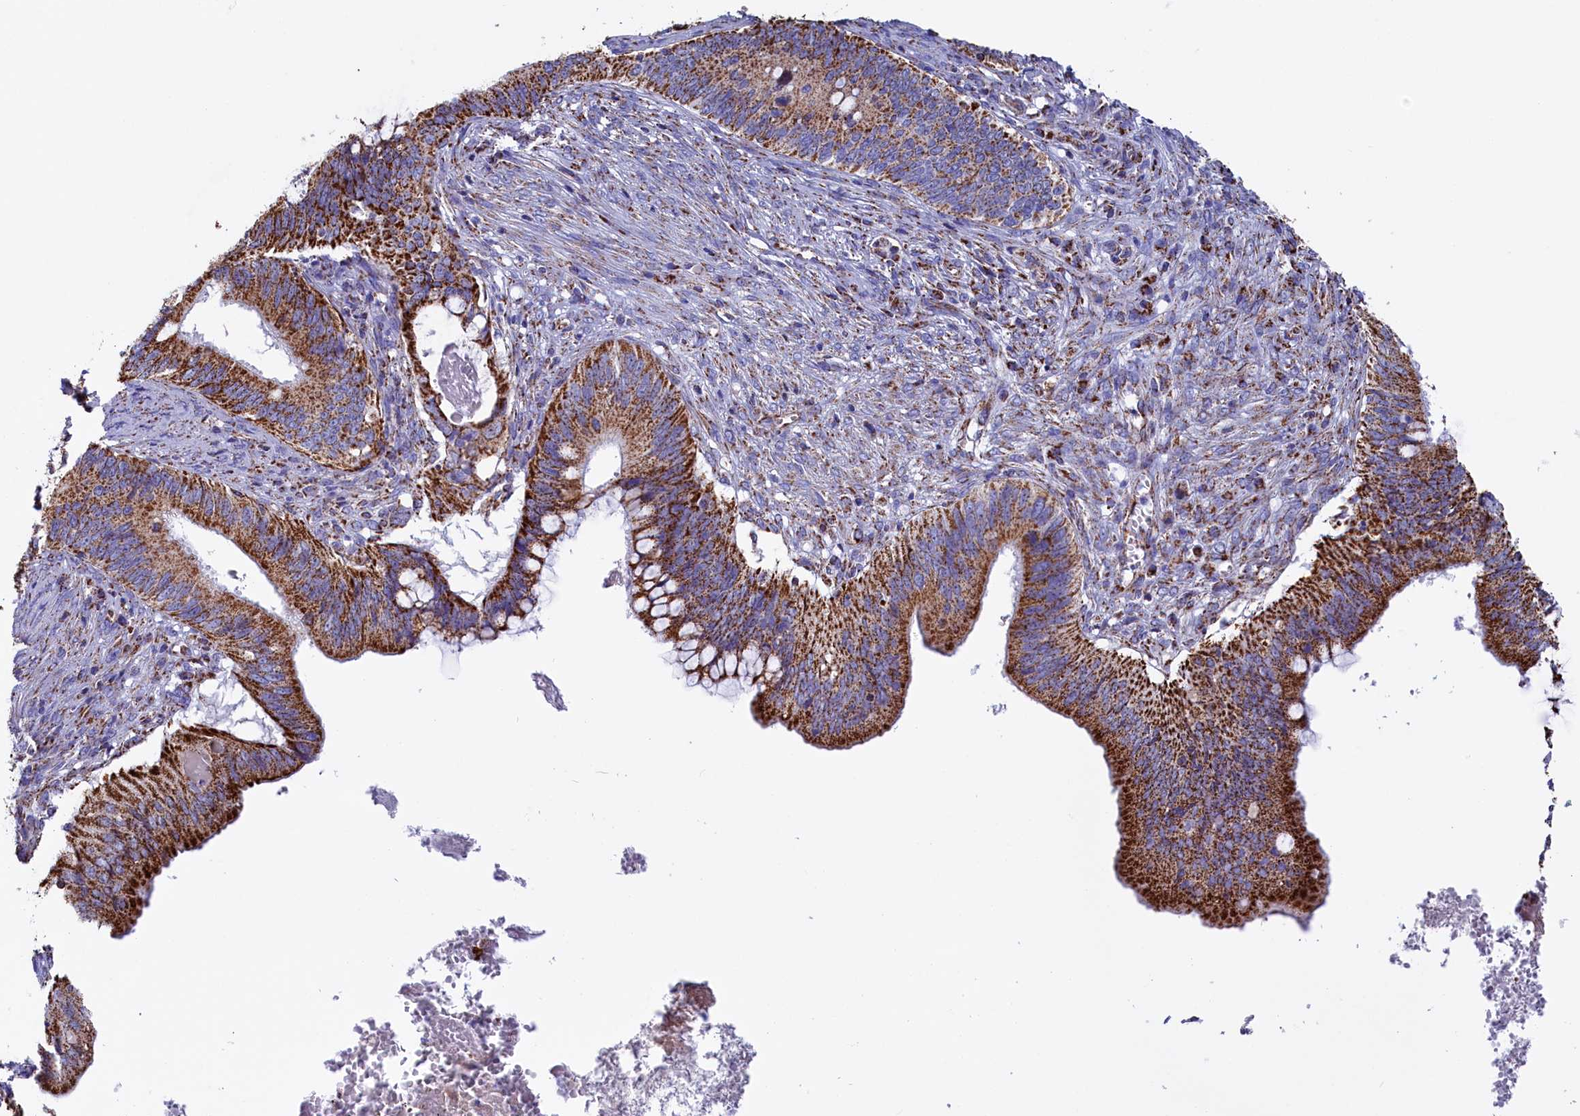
{"staining": {"intensity": "strong", "quantity": ">75%", "location": "cytoplasmic/membranous"}, "tissue": "cervical cancer", "cell_type": "Tumor cells", "image_type": "cancer", "snomed": [{"axis": "morphology", "description": "Adenocarcinoma, NOS"}, {"axis": "topography", "description": "Cervix"}], "caption": "A brown stain highlights strong cytoplasmic/membranous positivity of a protein in human cervical cancer (adenocarcinoma) tumor cells.", "gene": "SLC39A3", "patient": {"sex": "female", "age": 42}}